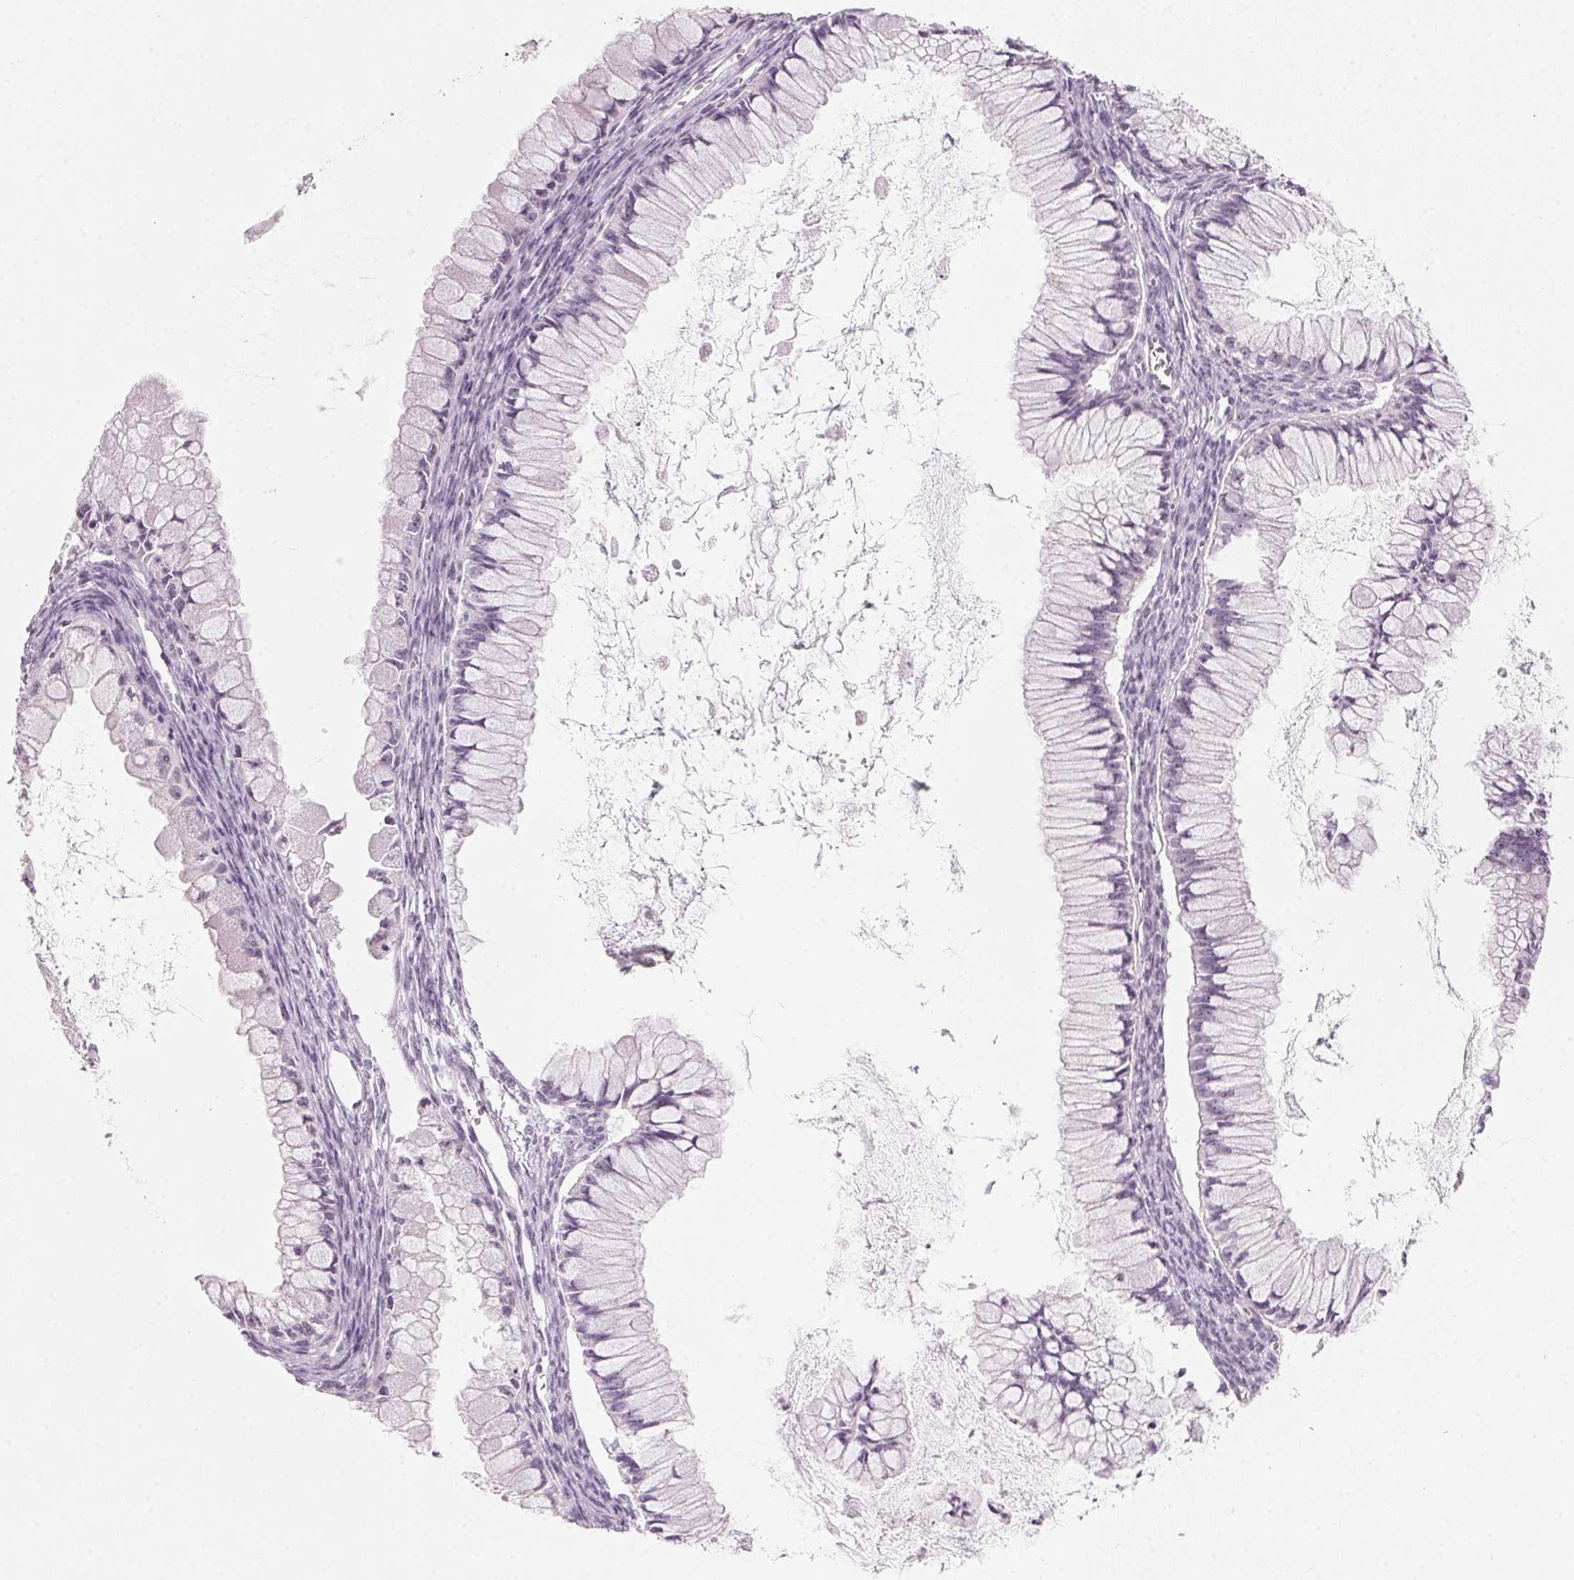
{"staining": {"intensity": "negative", "quantity": "none", "location": "none"}, "tissue": "ovarian cancer", "cell_type": "Tumor cells", "image_type": "cancer", "snomed": [{"axis": "morphology", "description": "Cystadenocarcinoma, mucinous, NOS"}, {"axis": "topography", "description": "Ovary"}], "caption": "Ovarian cancer stained for a protein using immunohistochemistry shows no positivity tumor cells.", "gene": "DNTTIP2", "patient": {"sex": "female", "age": 34}}